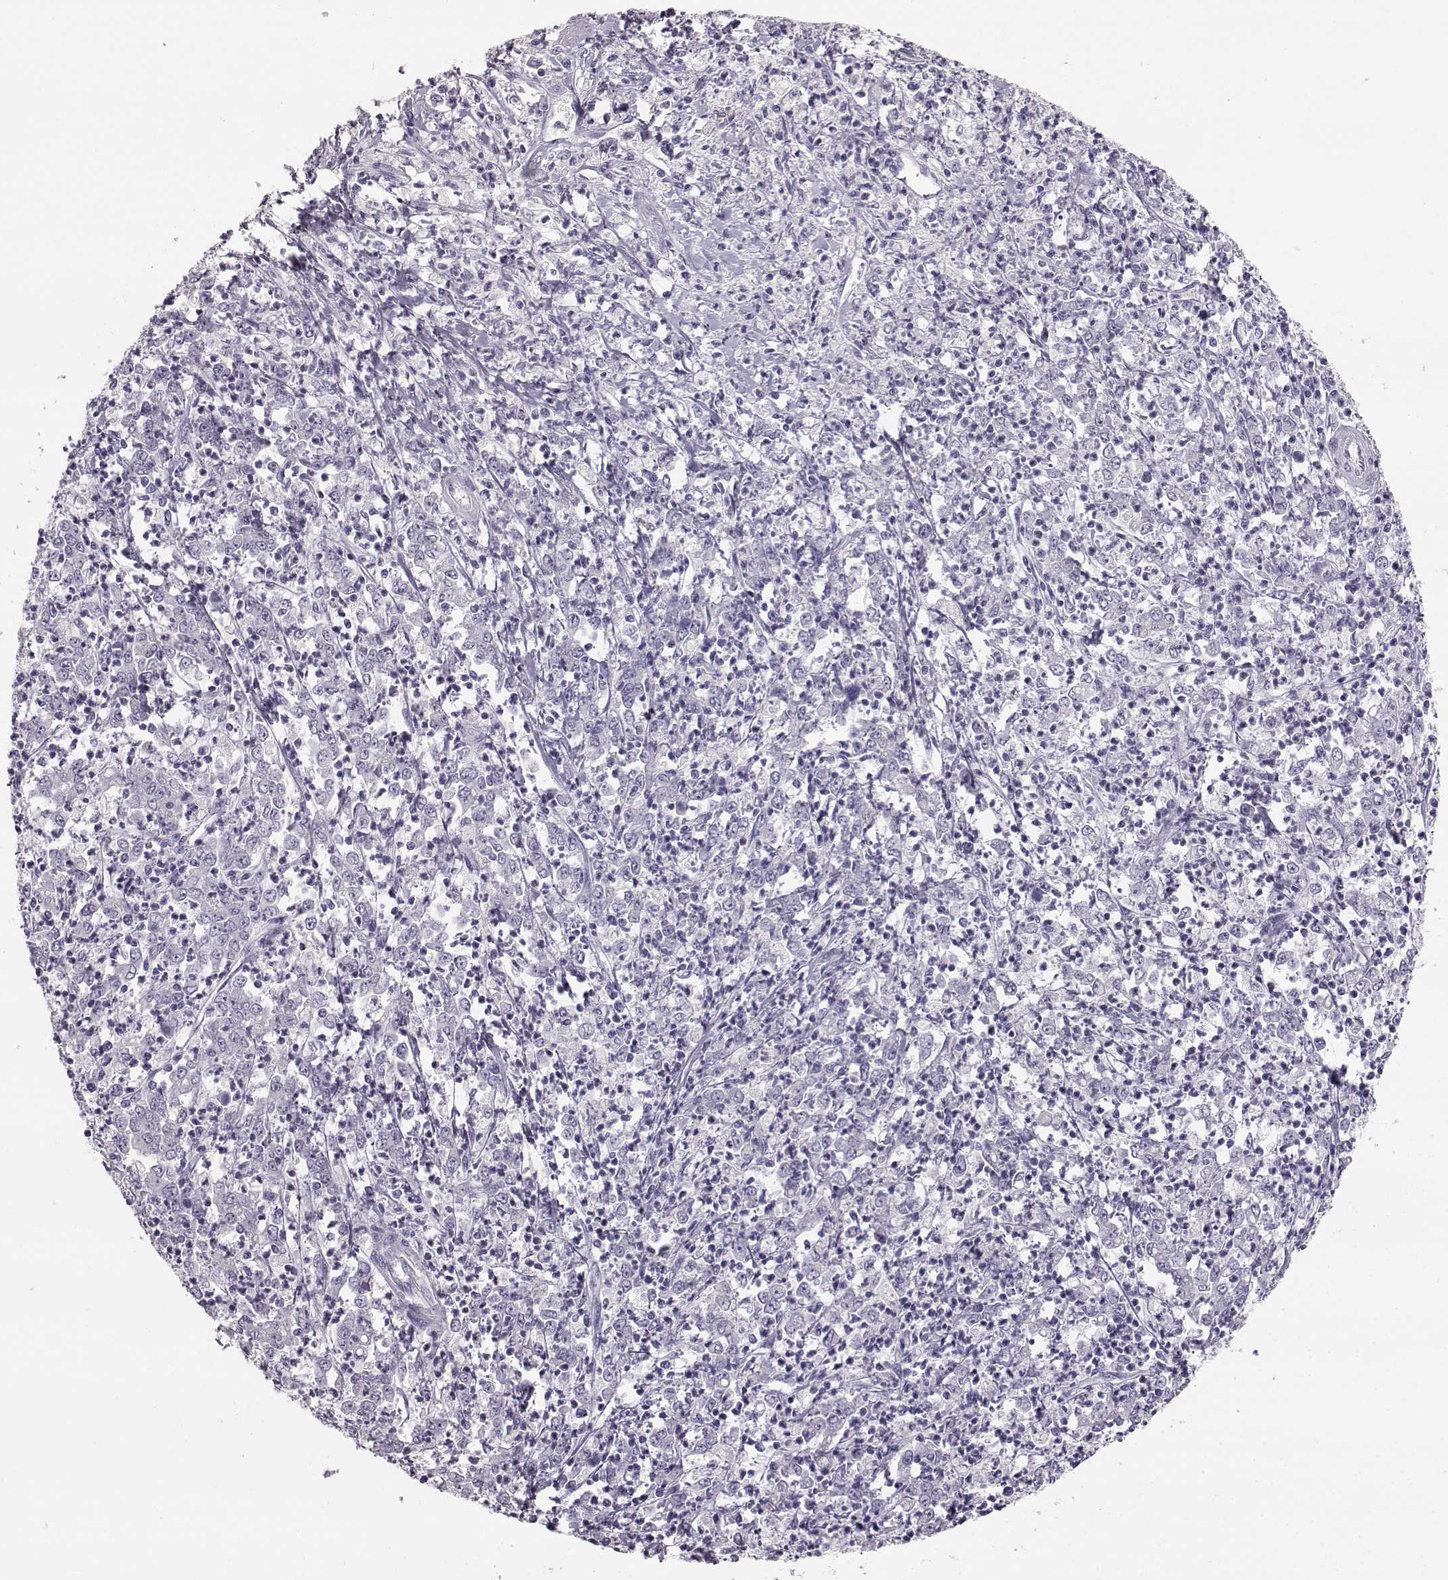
{"staining": {"intensity": "negative", "quantity": "none", "location": "none"}, "tissue": "stomach cancer", "cell_type": "Tumor cells", "image_type": "cancer", "snomed": [{"axis": "morphology", "description": "Adenocarcinoma, NOS"}, {"axis": "topography", "description": "Stomach, lower"}], "caption": "Adenocarcinoma (stomach) stained for a protein using immunohistochemistry exhibits no expression tumor cells.", "gene": "NPTXR", "patient": {"sex": "female", "age": 71}}